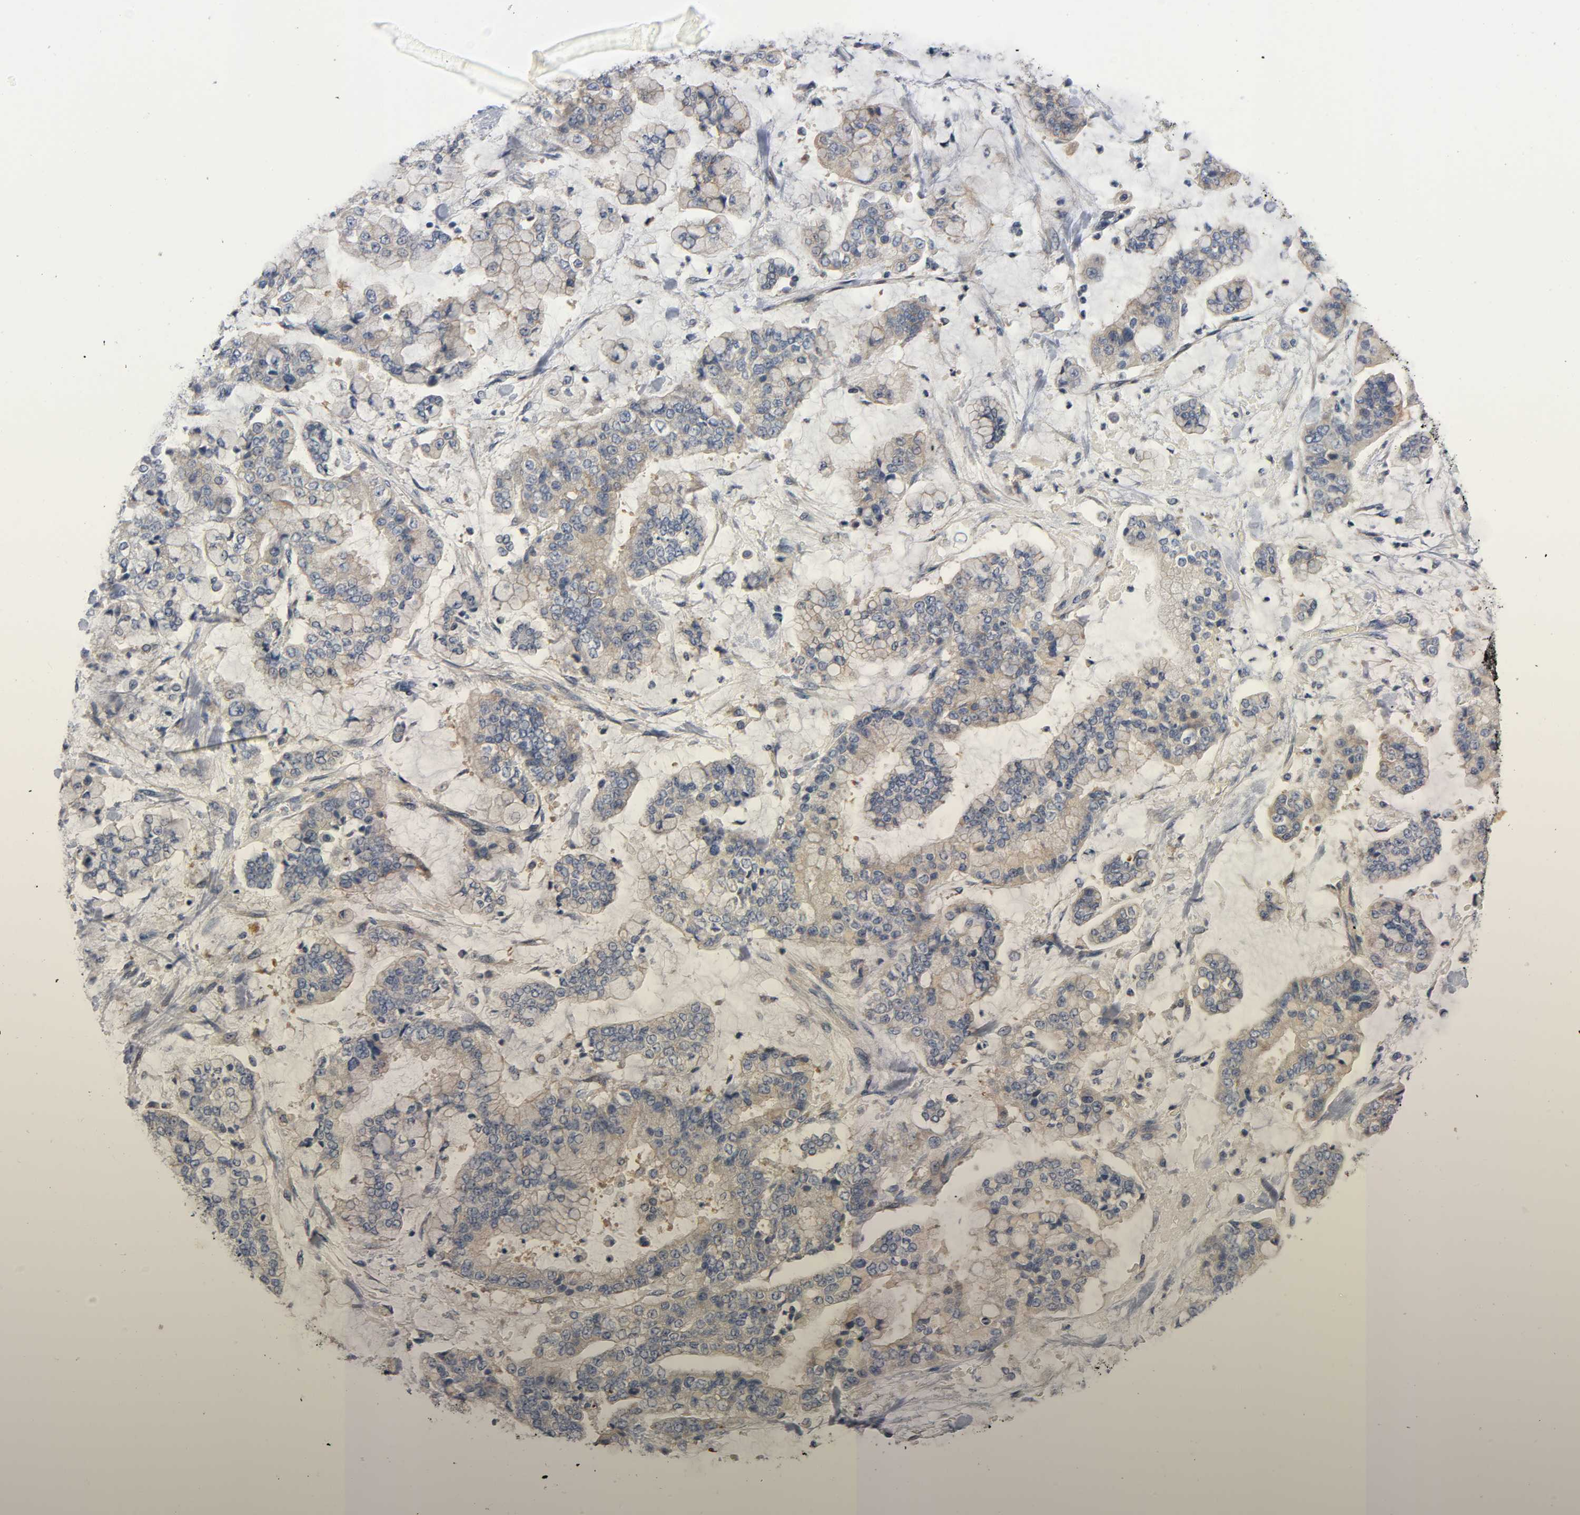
{"staining": {"intensity": "weak", "quantity": ">75%", "location": "cytoplasmic/membranous"}, "tissue": "stomach cancer", "cell_type": "Tumor cells", "image_type": "cancer", "snomed": [{"axis": "morphology", "description": "Normal tissue, NOS"}, {"axis": "morphology", "description": "Adenocarcinoma, NOS"}, {"axis": "topography", "description": "Stomach, upper"}, {"axis": "topography", "description": "Stomach"}], "caption": "IHC histopathology image of adenocarcinoma (stomach) stained for a protein (brown), which displays low levels of weak cytoplasmic/membranous expression in about >75% of tumor cells.", "gene": "HDAC6", "patient": {"sex": "male", "age": 76}}